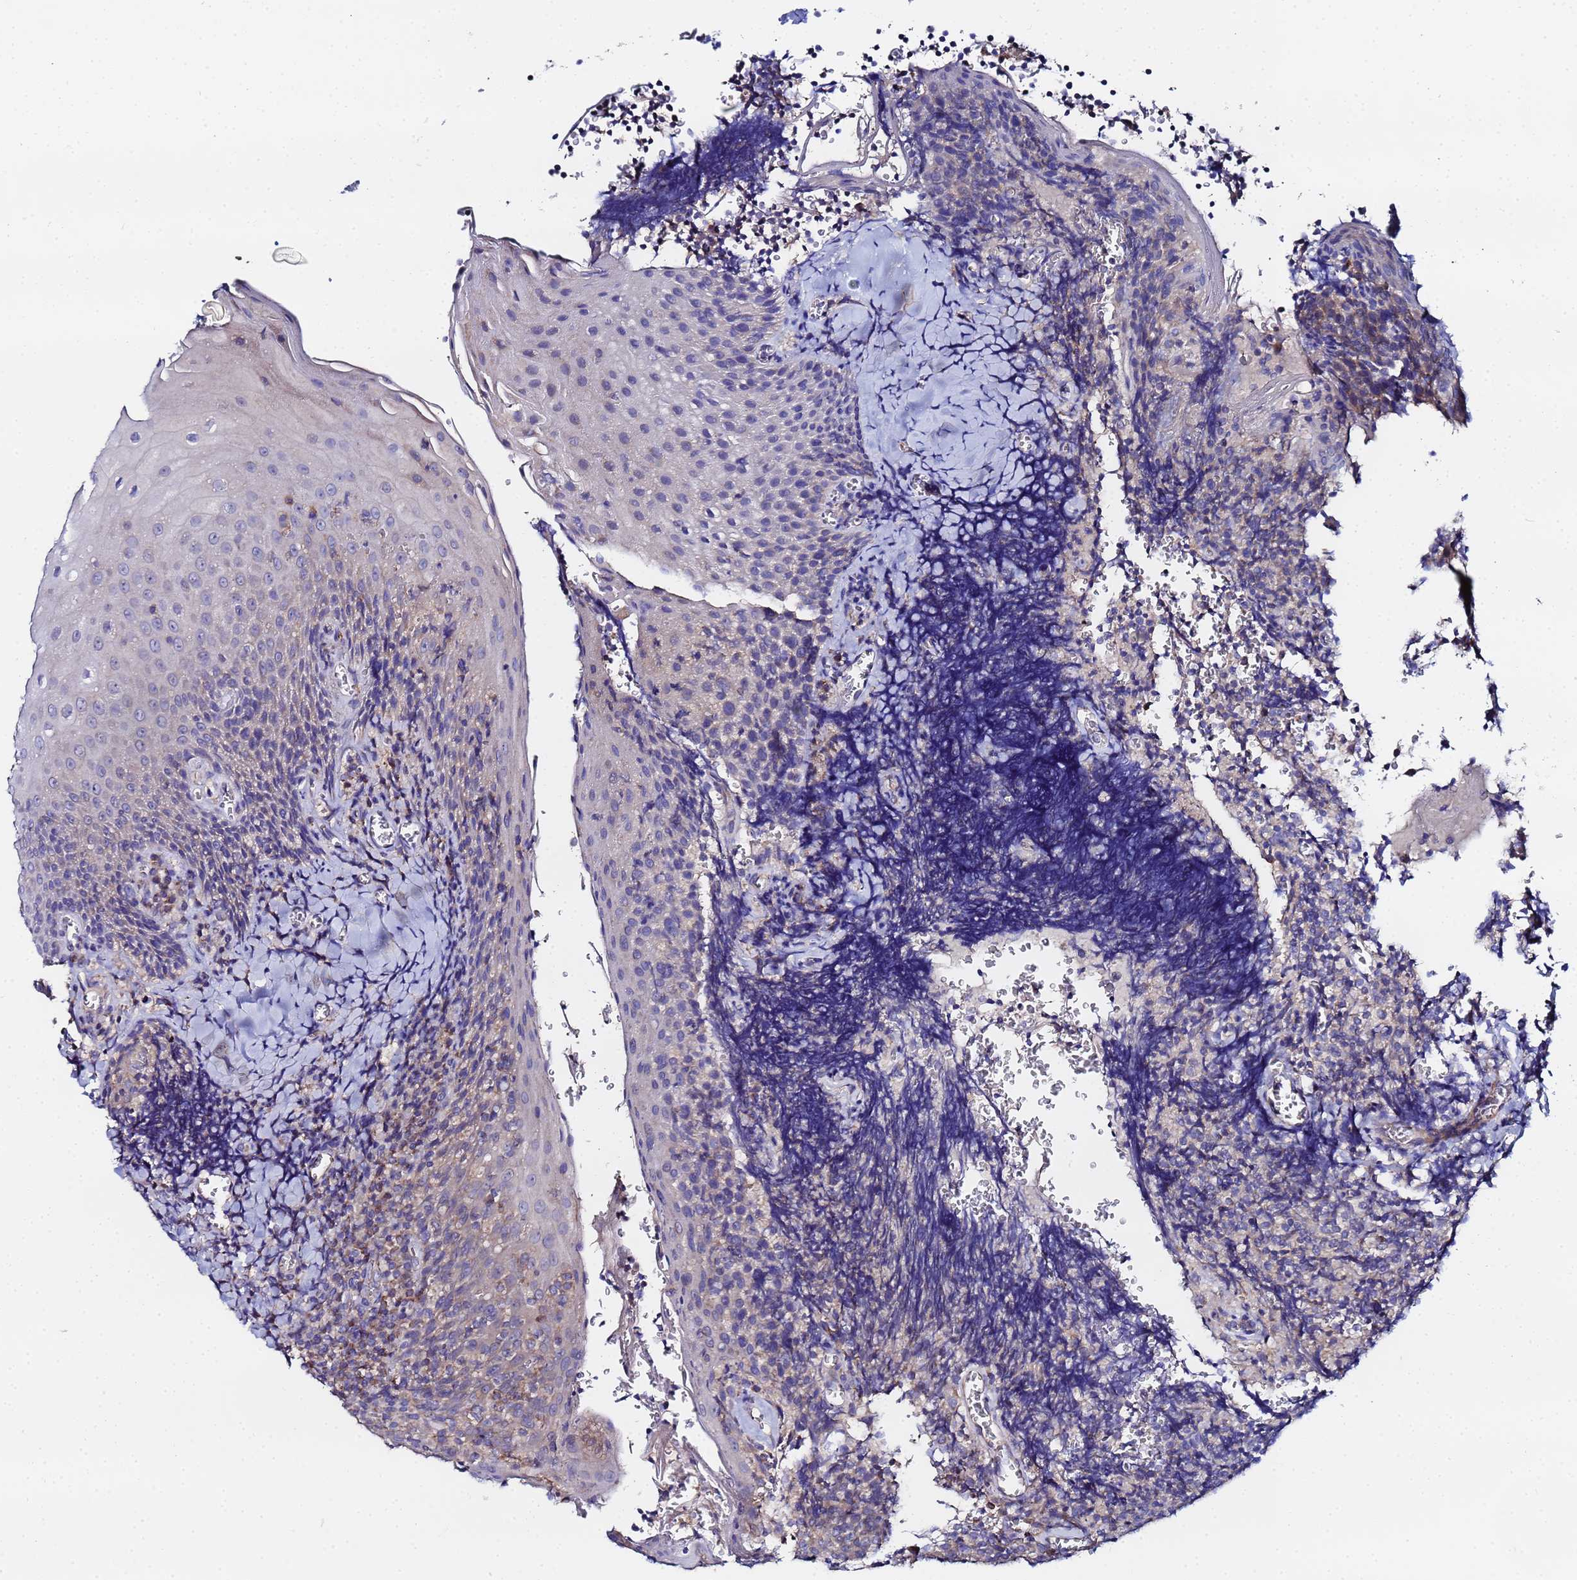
{"staining": {"intensity": "weak", "quantity": "<25%", "location": "cytoplasmic/membranous"}, "tissue": "tonsil", "cell_type": "Germinal center cells", "image_type": "normal", "snomed": [{"axis": "morphology", "description": "Normal tissue, NOS"}, {"axis": "topography", "description": "Tonsil"}], "caption": "DAB immunohistochemical staining of normal human tonsil shows no significant staining in germinal center cells.", "gene": "FAHD2A", "patient": {"sex": "male", "age": 27}}